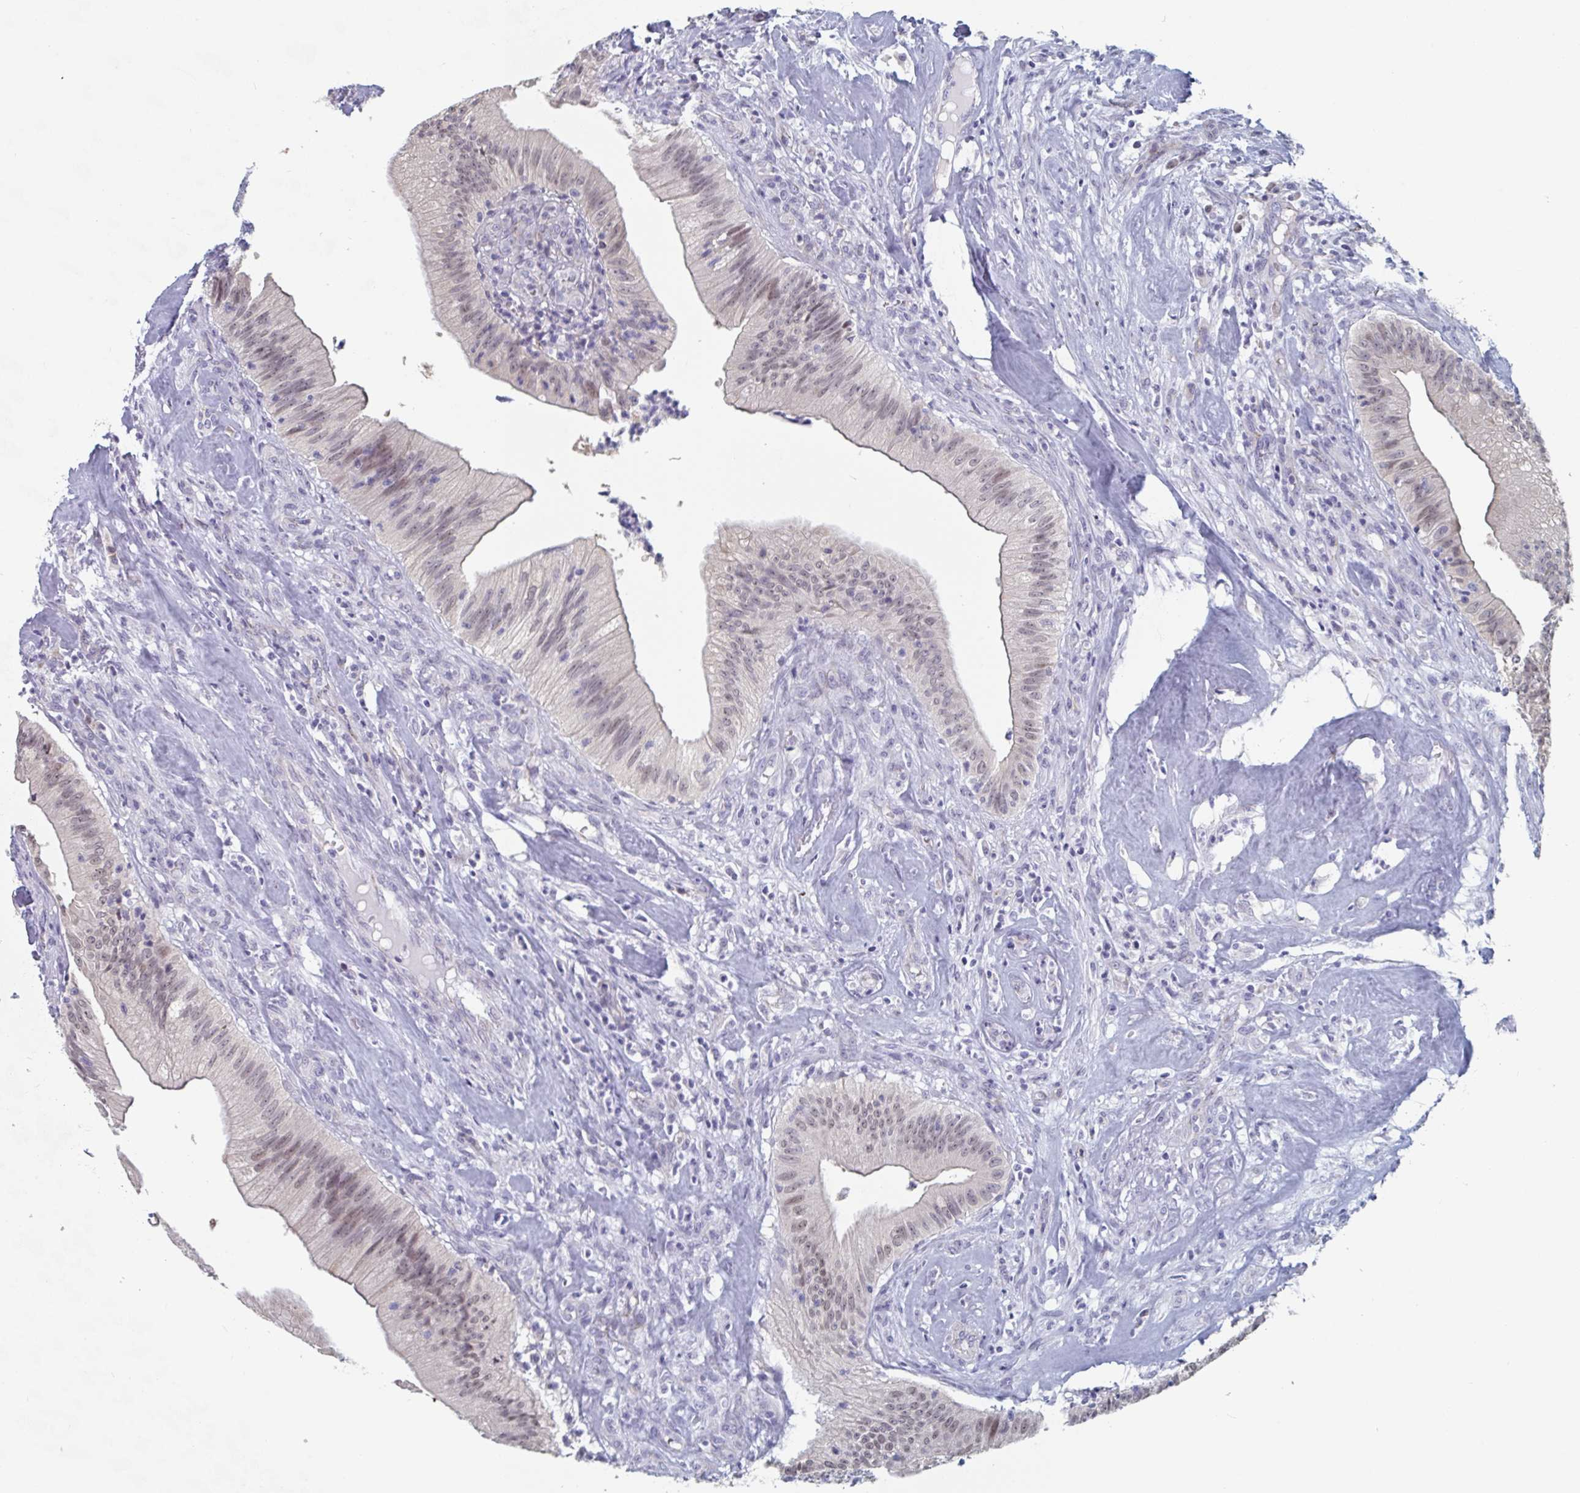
{"staining": {"intensity": "weak", "quantity": "25%-75%", "location": "nuclear"}, "tissue": "head and neck cancer", "cell_type": "Tumor cells", "image_type": "cancer", "snomed": [{"axis": "morphology", "description": "Adenocarcinoma, NOS"}, {"axis": "topography", "description": "Head-Neck"}], "caption": "Immunohistochemical staining of human adenocarcinoma (head and neck) reveals low levels of weak nuclear positivity in approximately 25%-75% of tumor cells. The protein is stained brown, and the nuclei are stained in blue (DAB (3,3'-diaminobenzidine) IHC with brightfield microscopy, high magnification).", "gene": "FOXA1", "patient": {"sex": "male", "age": 44}}